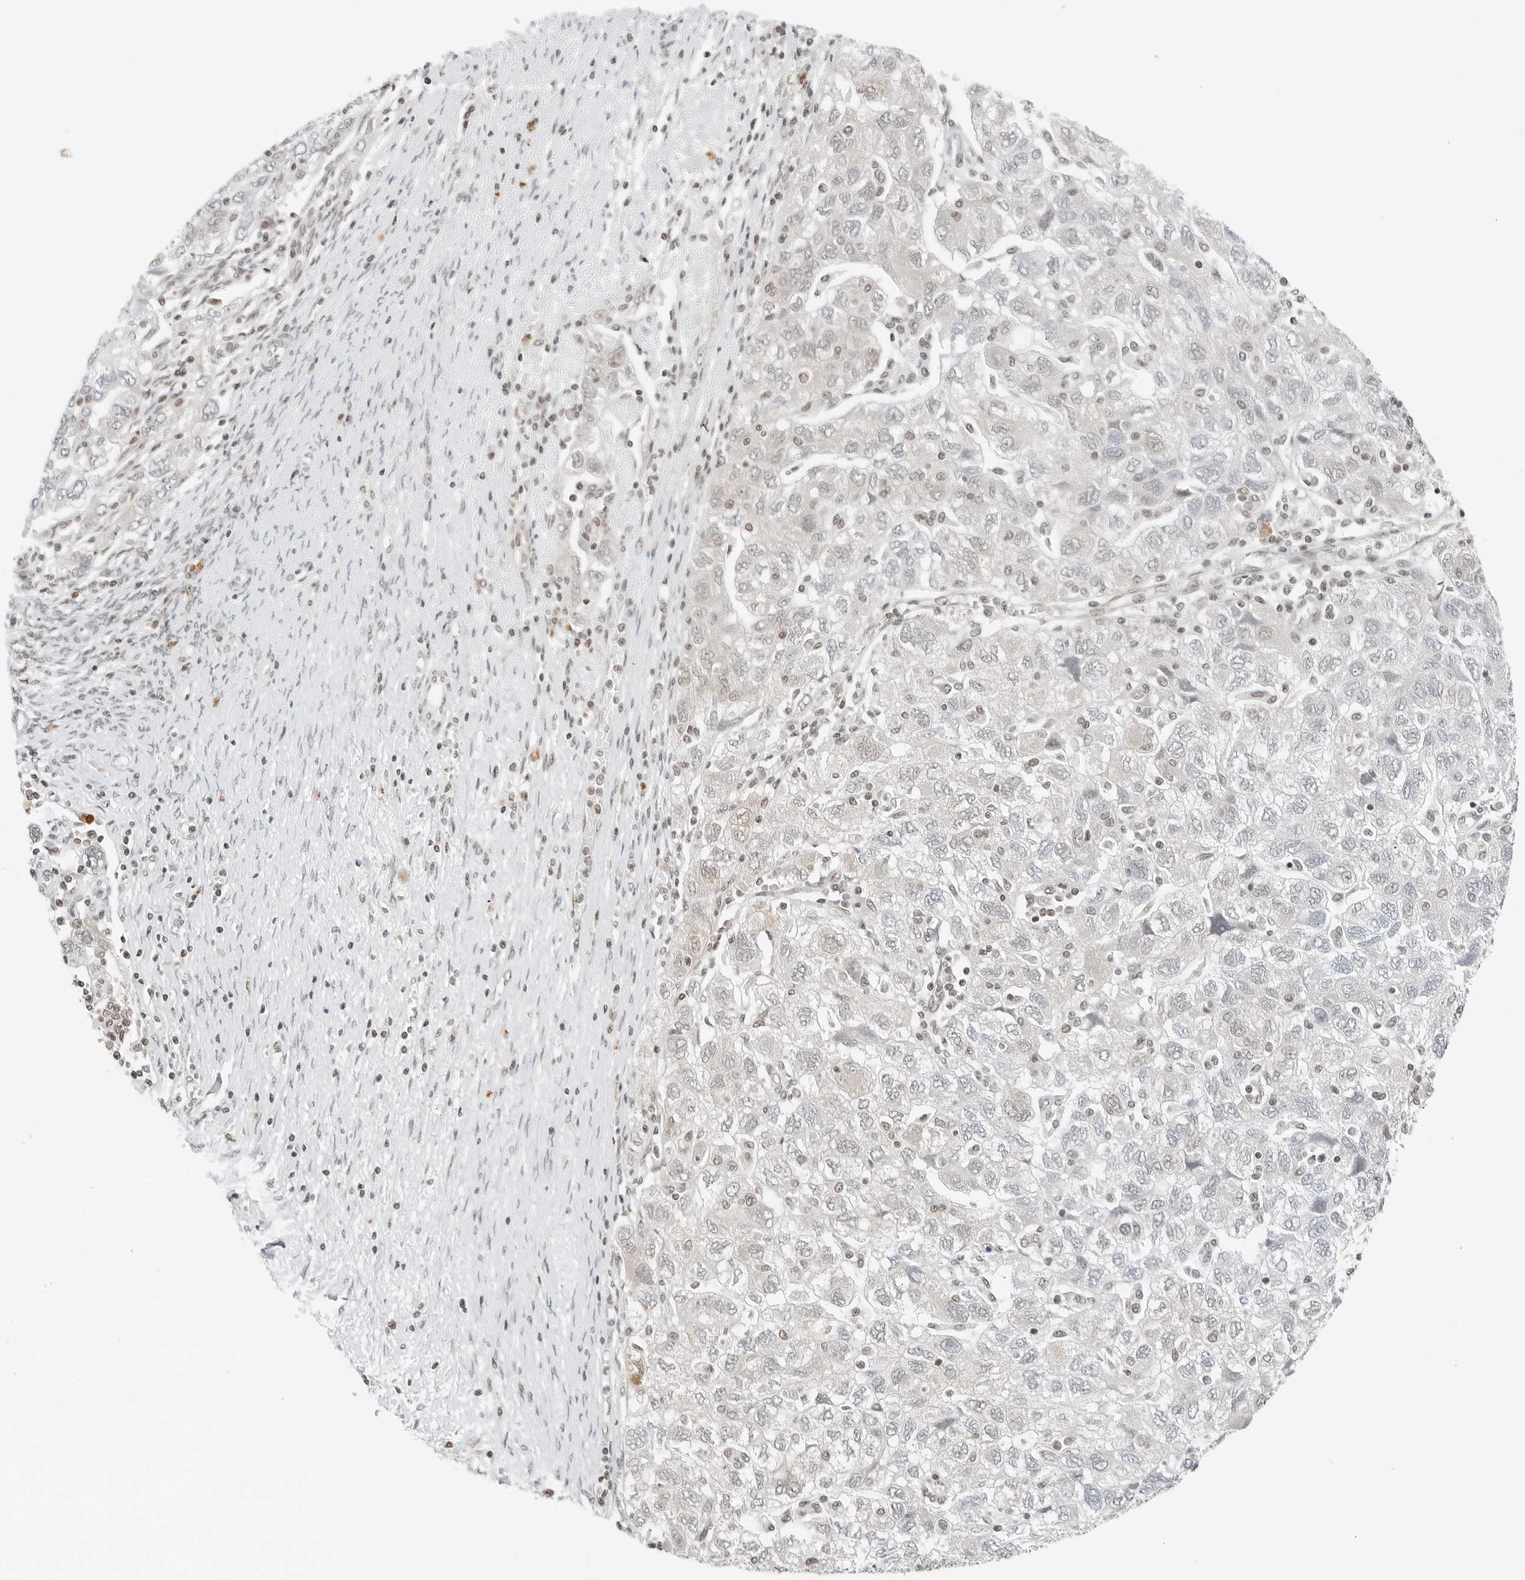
{"staining": {"intensity": "negative", "quantity": "none", "location": "none"}, "tissue": "ovarian cancer", "cell_type": "Tumor cells", "image_type": "cancer", "snomed": [{"axis": "morphology", "description": "Carcinoma, NOS"}, {"axis": "morphology", "description": "Cystadenocarcinoma, serous, NOS"}, {"axis": "topography", "description": "Ovary"}], "caption": "DAB immunohistochemical staining of ovarian cancer demonstrates no significant staining in tumor cells.", "gene": "CRTC2", "patient": {"sex": "female", "age": 69}}